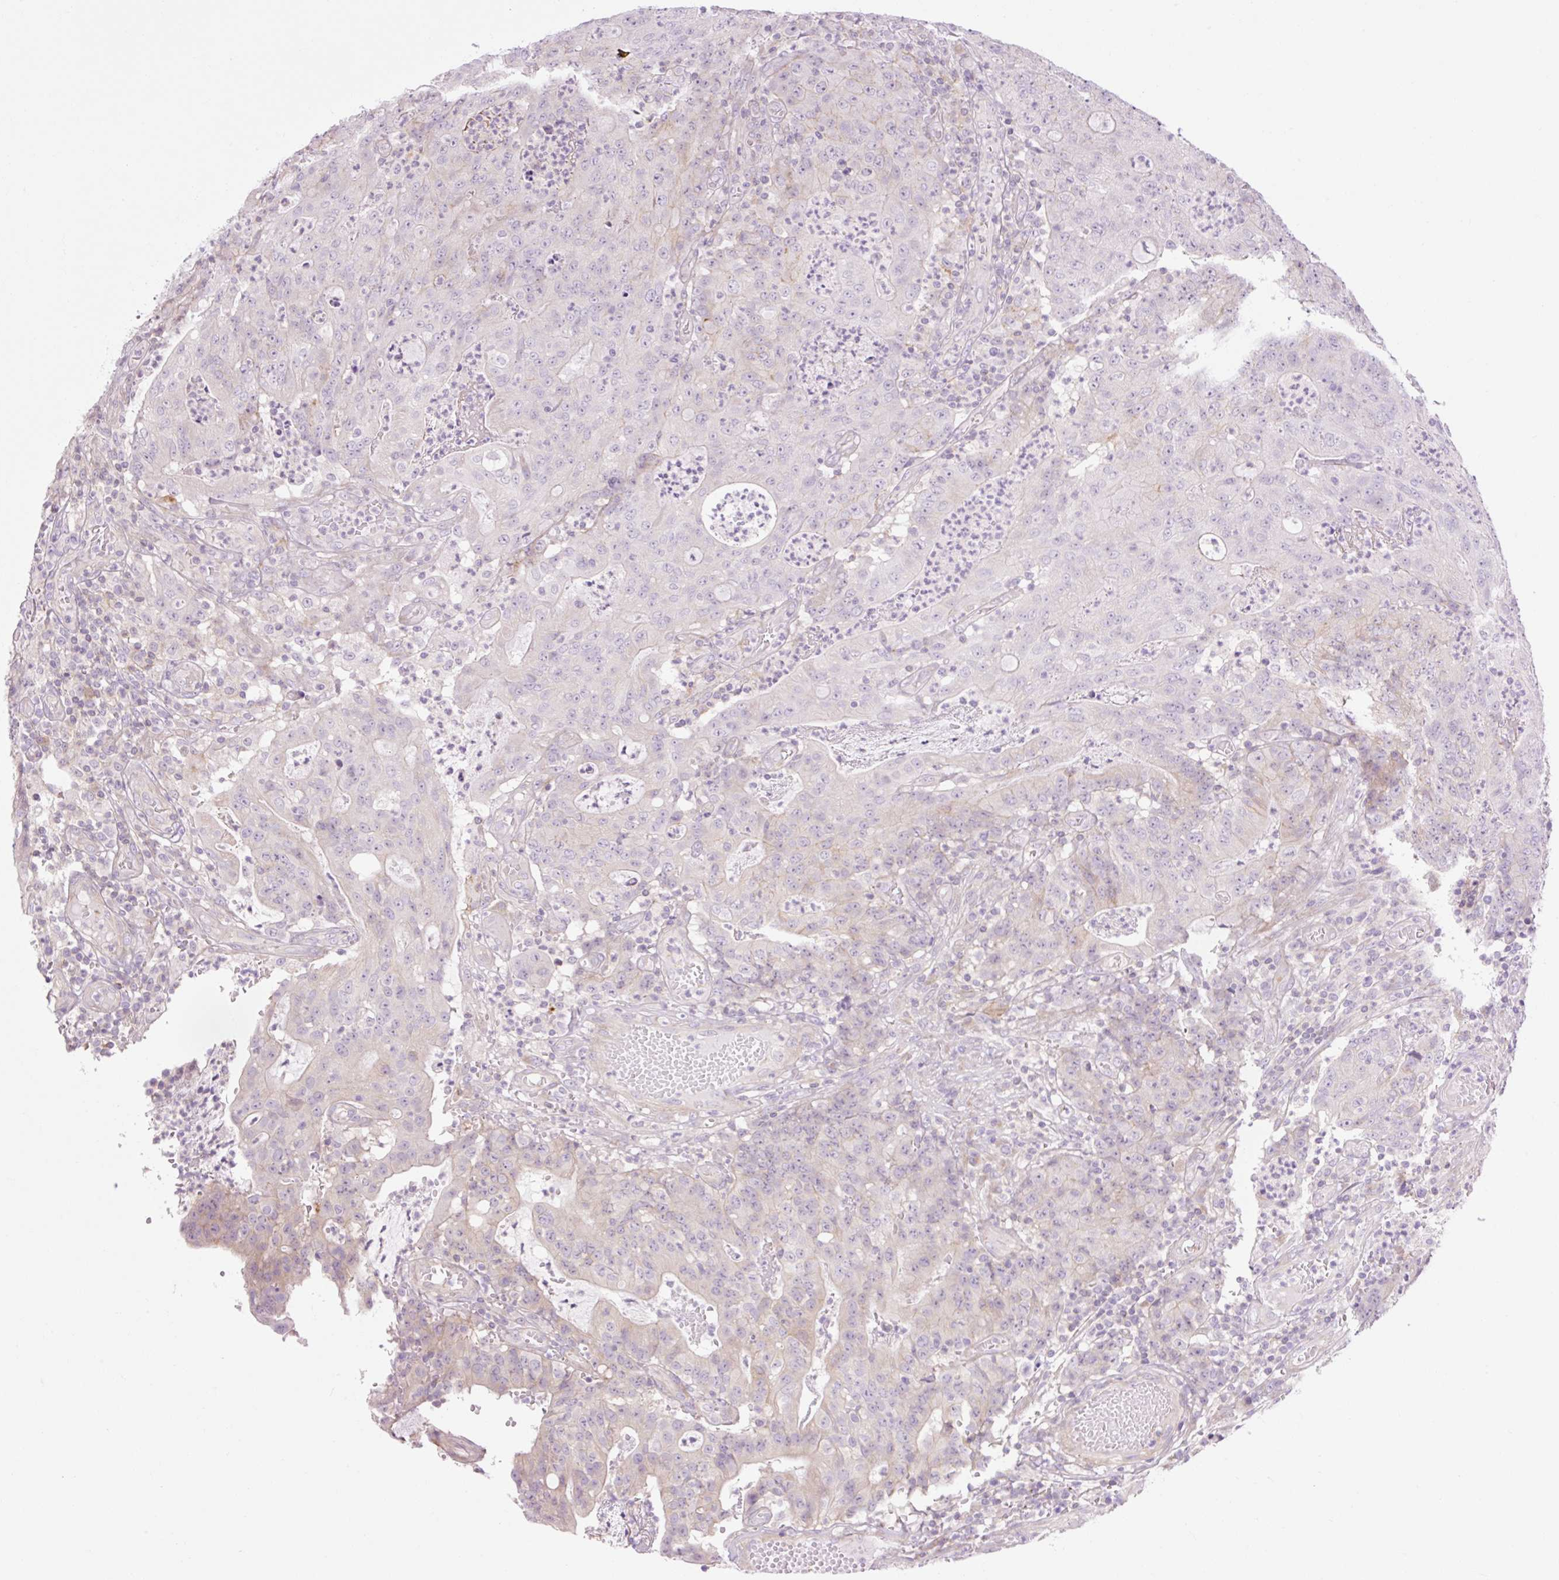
{"staining": {"intensity": "negative", "quantity": "none", "location": "none"}, "tissue": "colorectal cancer", "cell_type": "Tumor cells", "image_type": "cancer", "snomed": [{"axis": "morphology", "description": "Adenocarcinoma, NOS"}, {"axis": "topography", "description": "Colon"}], "caption": "Immunohistochemistry (IHC) of human colorectal cancer shows no expression in tumor cells.", "gene": "GRID2", "patient": {"sex": "male", "age": 83}}